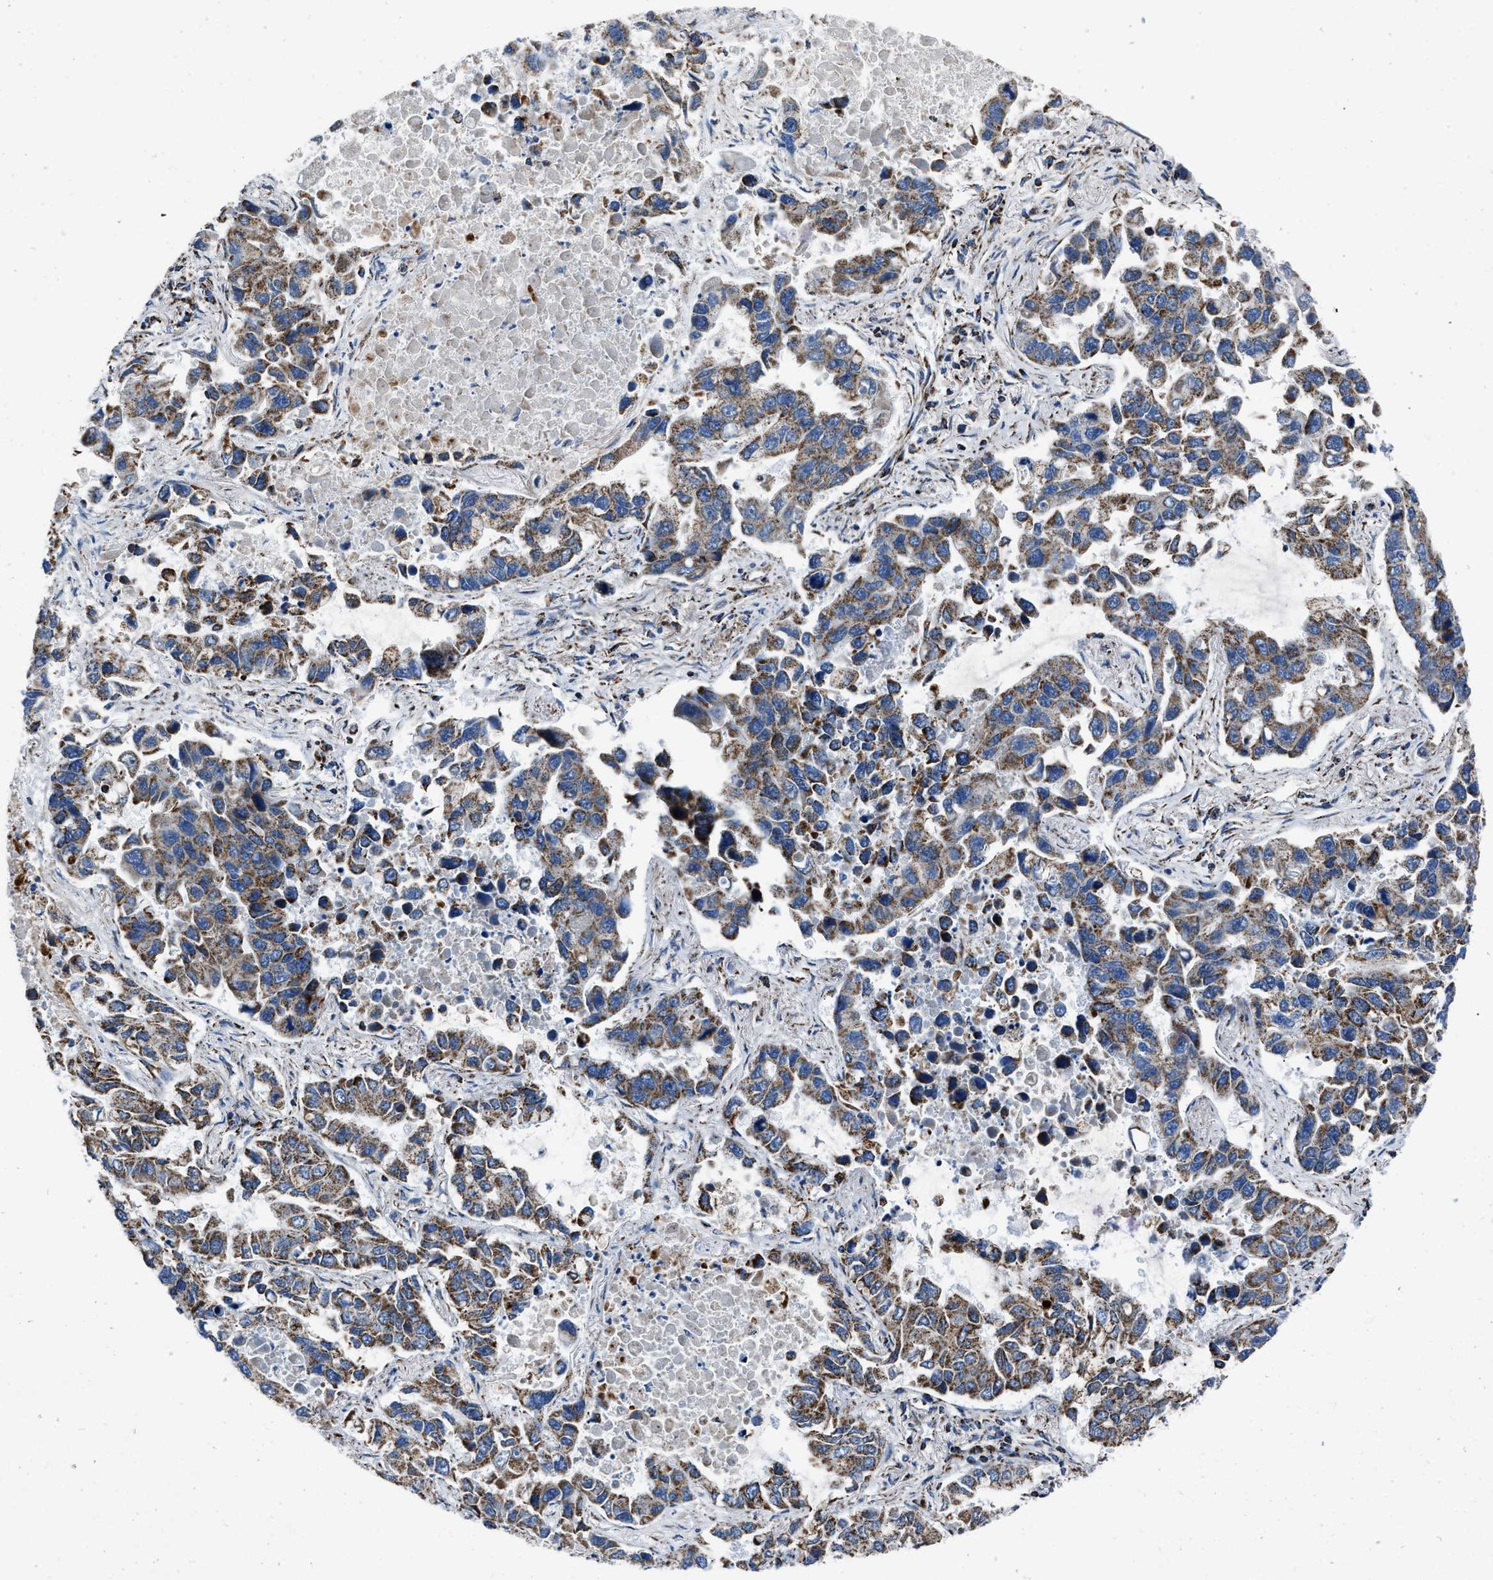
{"staining": {"intensity": "moderate", "quantity": ">75%", "location": "cytoplasmic/membranous"}, "tissue": "lung cancer", "cell_type": "Tumor cells", "image_type": "cancer", "snomed": [{"axis": "morphology", "description": "Adenocarcinoma, NOS"}, {"axis": "topography", "description": "Lung"}], "caption": "Immunohistochemical staining of adenocarcinoma (lung) demonstrates medium levels of moderate cytoplasmic/membranous expression in about >75% of tumor cells.", "gene": "NSD3", "patient": {"sex": "male", "age": 64}}